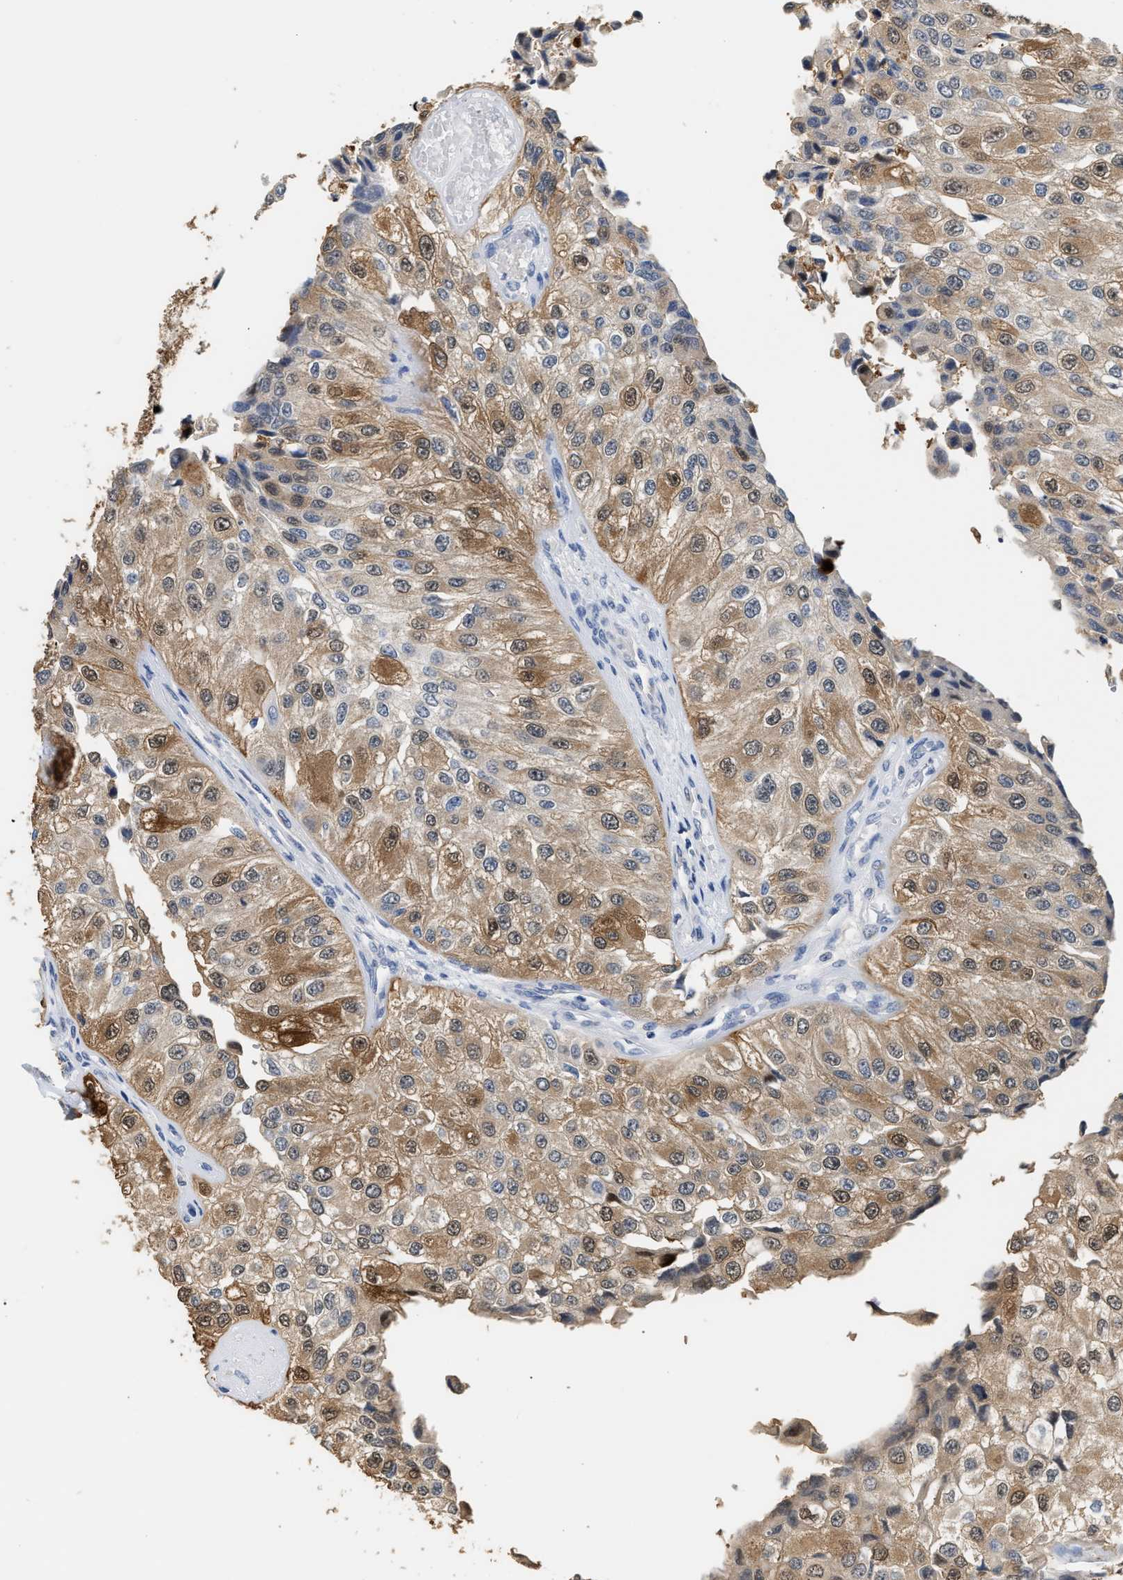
{"staining": {"intensity": "moderate", "quantity": ">75%", "location": "cytoplasmic/membranous,nuclear"}, "tissue": "urothelial cancer", "cell_type": "Tumor cells", "image_type": "cancer", "snomed": [{"axis": "morphology", "description": "Urothelial carcinoma, High grade"}, {"axis": "topography", "description": "Kidney"}, {"axis": "topography", "description": "Urinary bladder"}], "caption": "Brown immunohistochemical staining in human high-grade urothelial carcinoma demonstrates moderate cytoplasmic/membranous and nuclear staining in about >75% of tumor cells.", "gene": "PPM1L", "patient": {"sex": "male", "age": 77}}